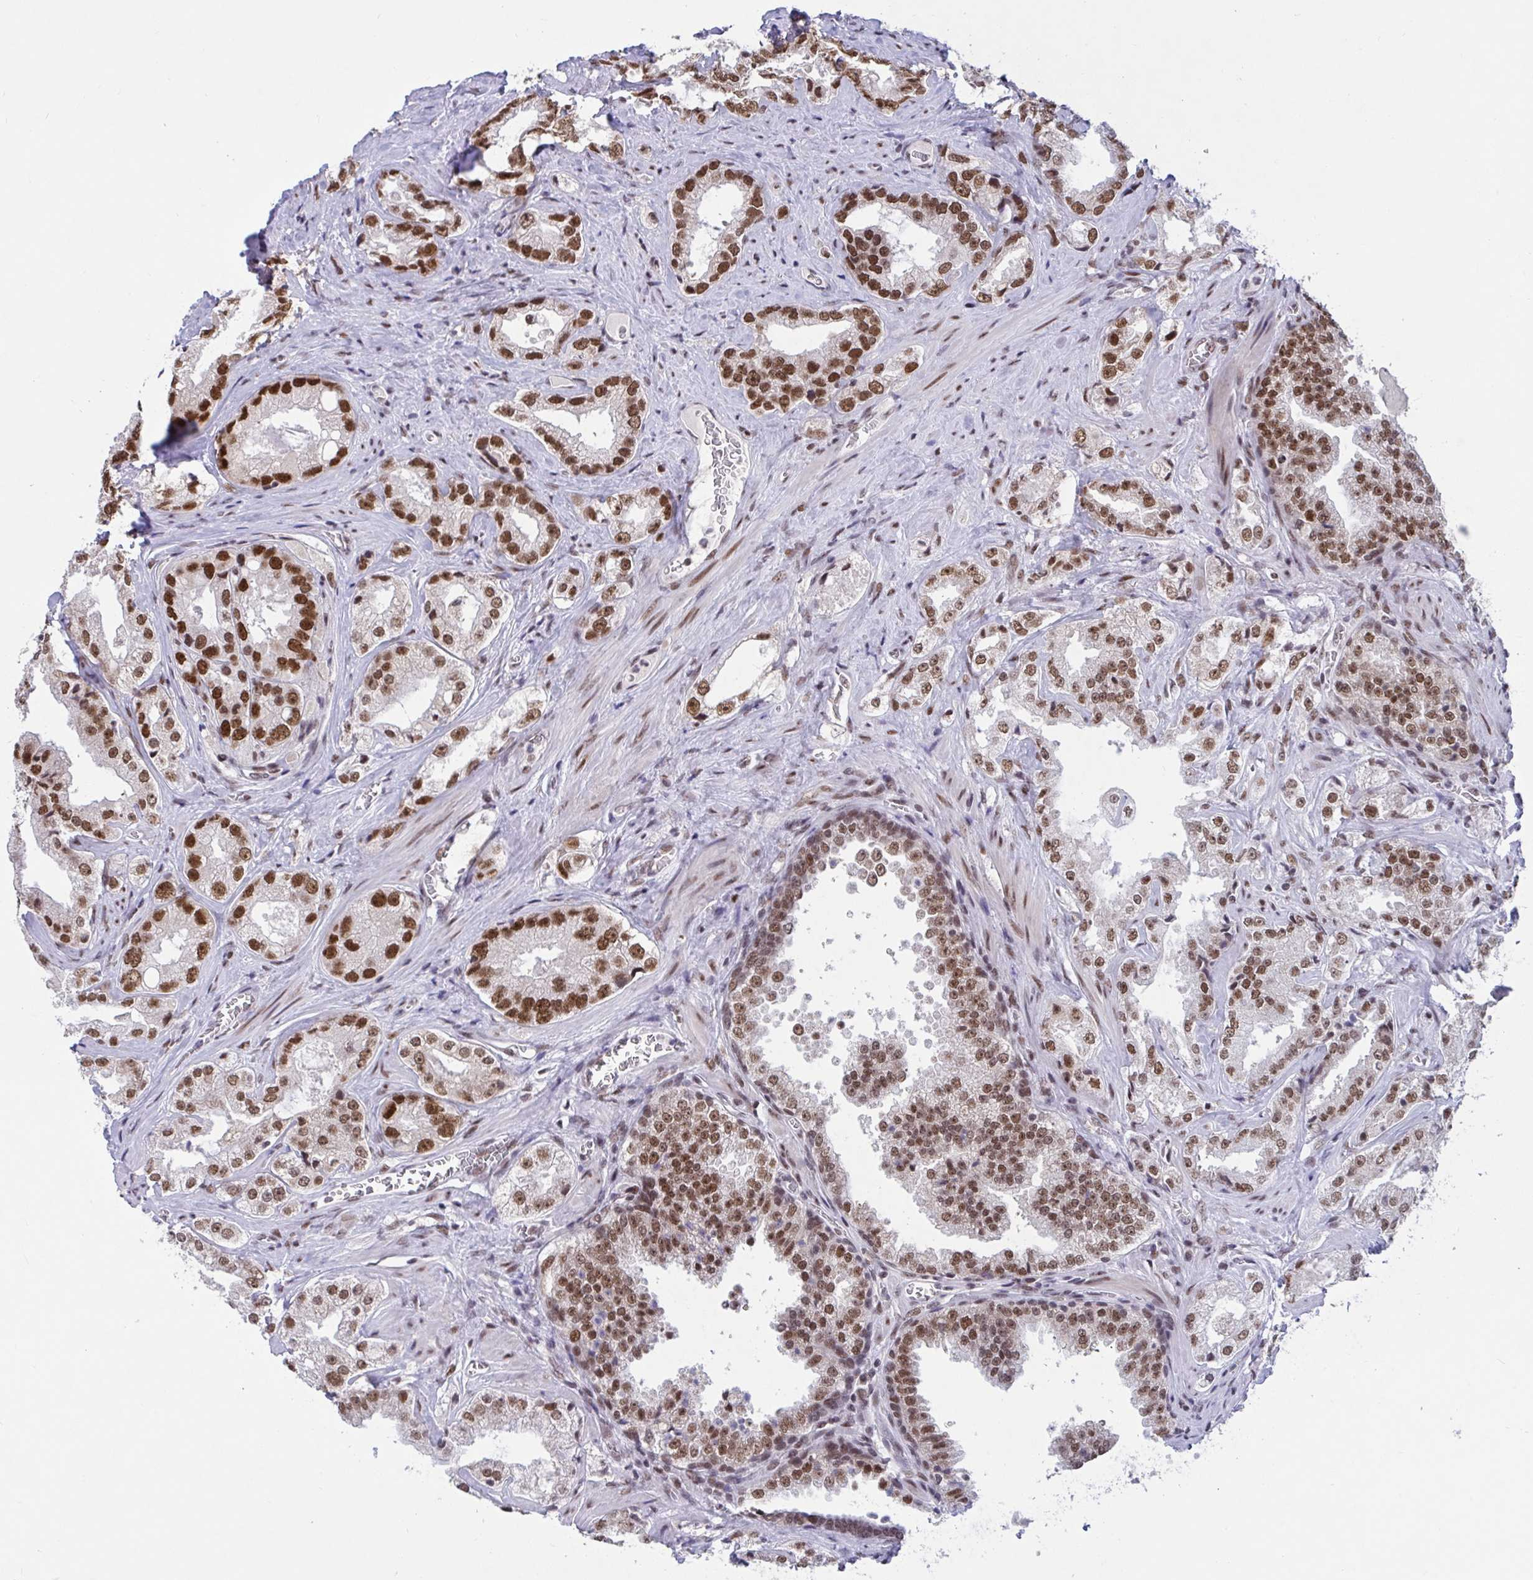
{"staining": {"intensity": "moderate", "quantity": ">75%", "location": "nuclear"}, "tissue": "prostate cancer", "cell_type": "Tumor cells", "image_type": "cancer", "snomed": [{"axis": "morphology", "description": "Adenocarcinoma, High grade"}, {"axis": "topography", "description": "Prostate"}], "caption": "Protein staining of prostate cancer tissue exhibits moderate nuclear staining in approximately >75% of tumor cells.", "gene": "PHF10", "patient": {"sex": "male", "age": 67}}